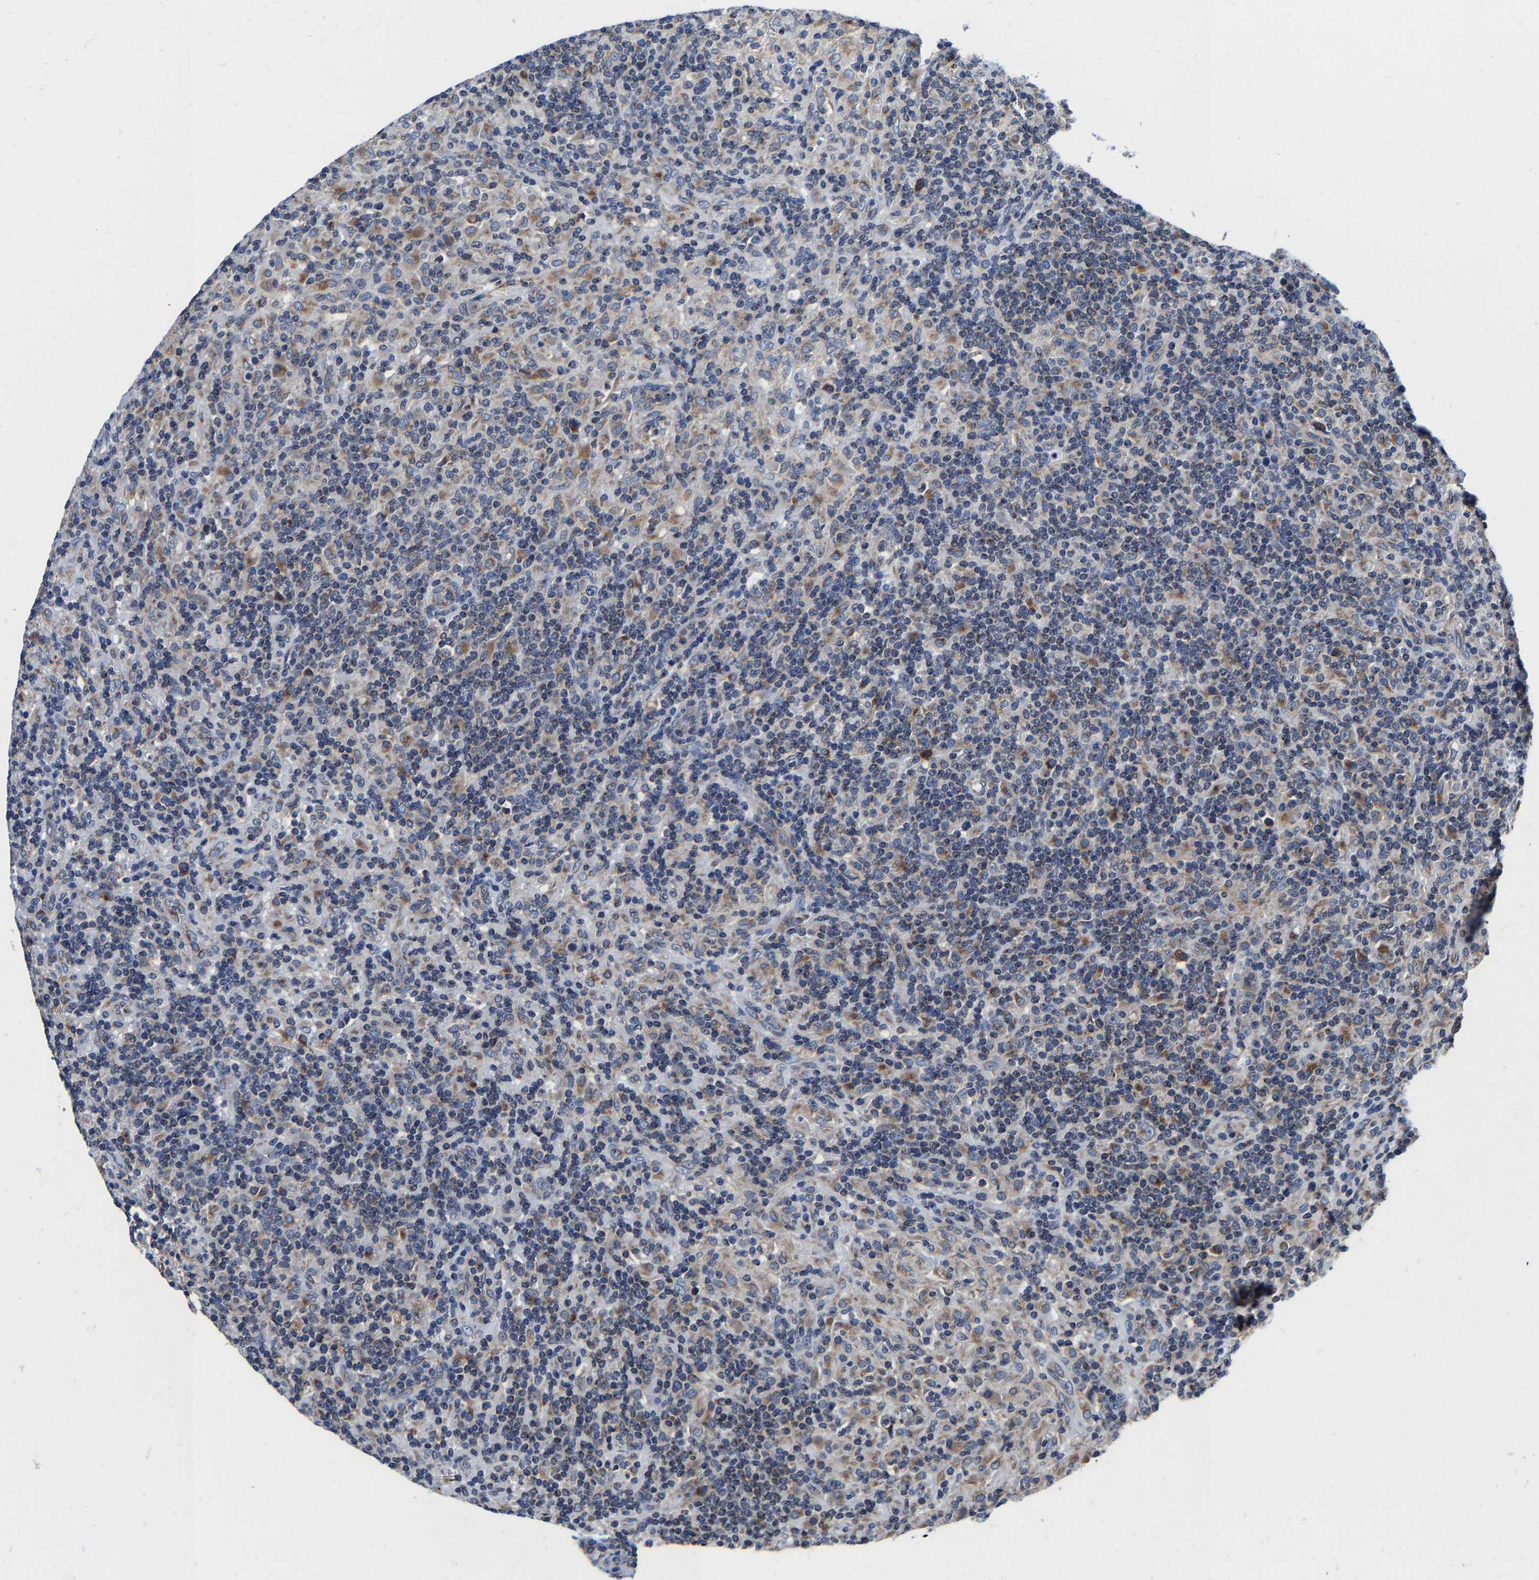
{"staining": {"intensity": "weak", "quantity": "<25%", "location": "cytoplasmic/membranous"}, "tissue": "lymphoma", "cell_type": "Tumor cells", "image_type": "cancer", "snomed": [{"axis": "morphology", "description": "Hodgkin's disease, NOS"}, {"axis": "topography", "description": "Lymph node"}], "caption": "Immunohistochemistry (IHC) of human Hodgkin's disease reveals no positivity in tumor cells.", "gene": "EBAG9", "patient": {"sex": "male", "age": 70}}